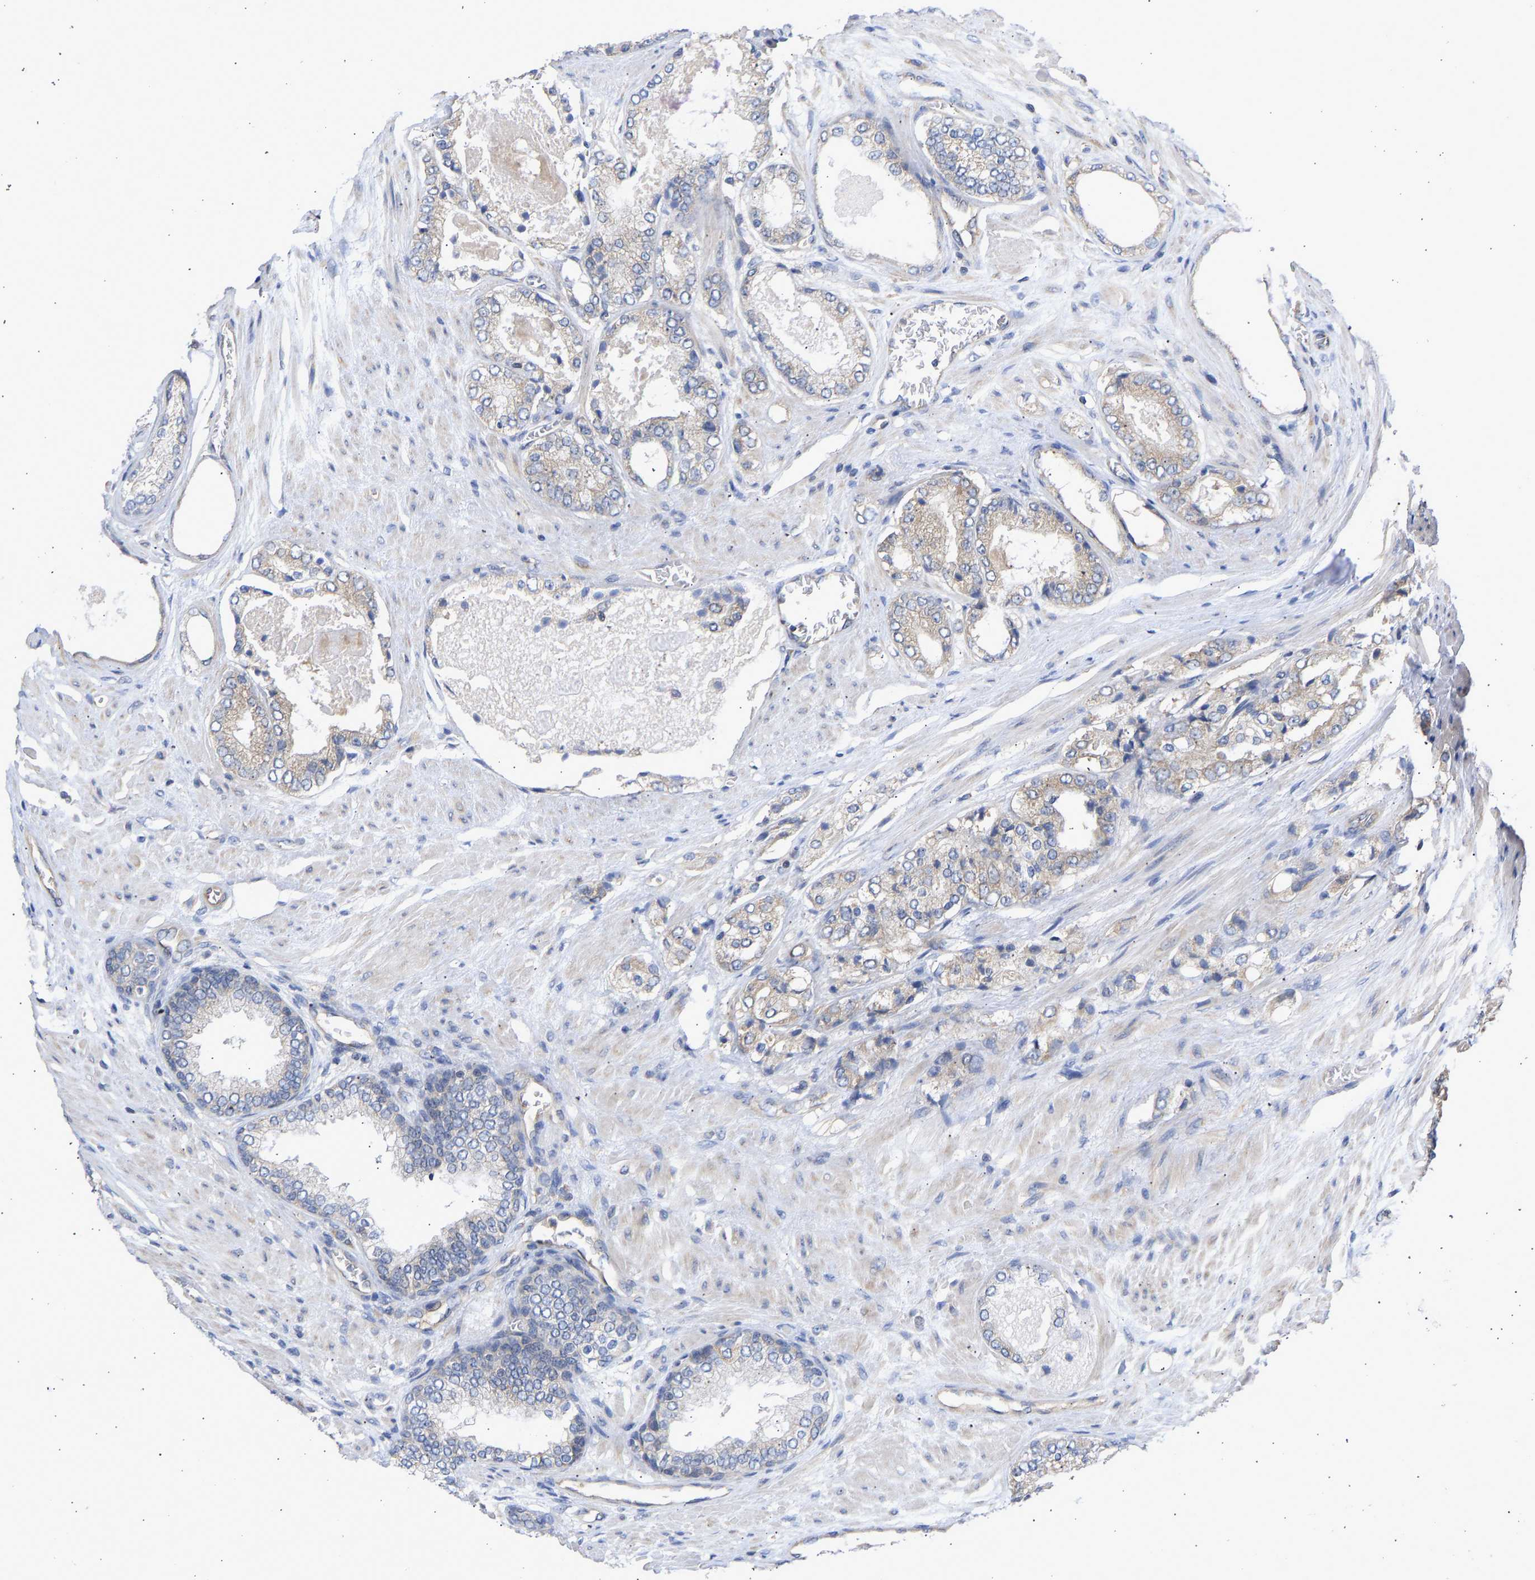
{"staining": {"intensity": "weak", "quantity": "25%-75%", "location": "cytoplasmic/membranous"}, "tissue": "prostate cancer", "cell_type": "Tumor cells", "image_type": "cancer", "snomed": [{"axis": "morphology", "description": "Adenocarcinoma, High grade"}, {"axis": "topography", "description": "Prostate"}], "caption": "Adenocarcinoma (high-grade) (prostate) stained with DAB (3,3'-diaminobenzidine) IHC reveals low levels of weak cytoplasmic/membranous staining in approximately 25%-75% of tumor cells.", "gene": "MAP2K3", "patient": {"sex": "male", "age": 65}}